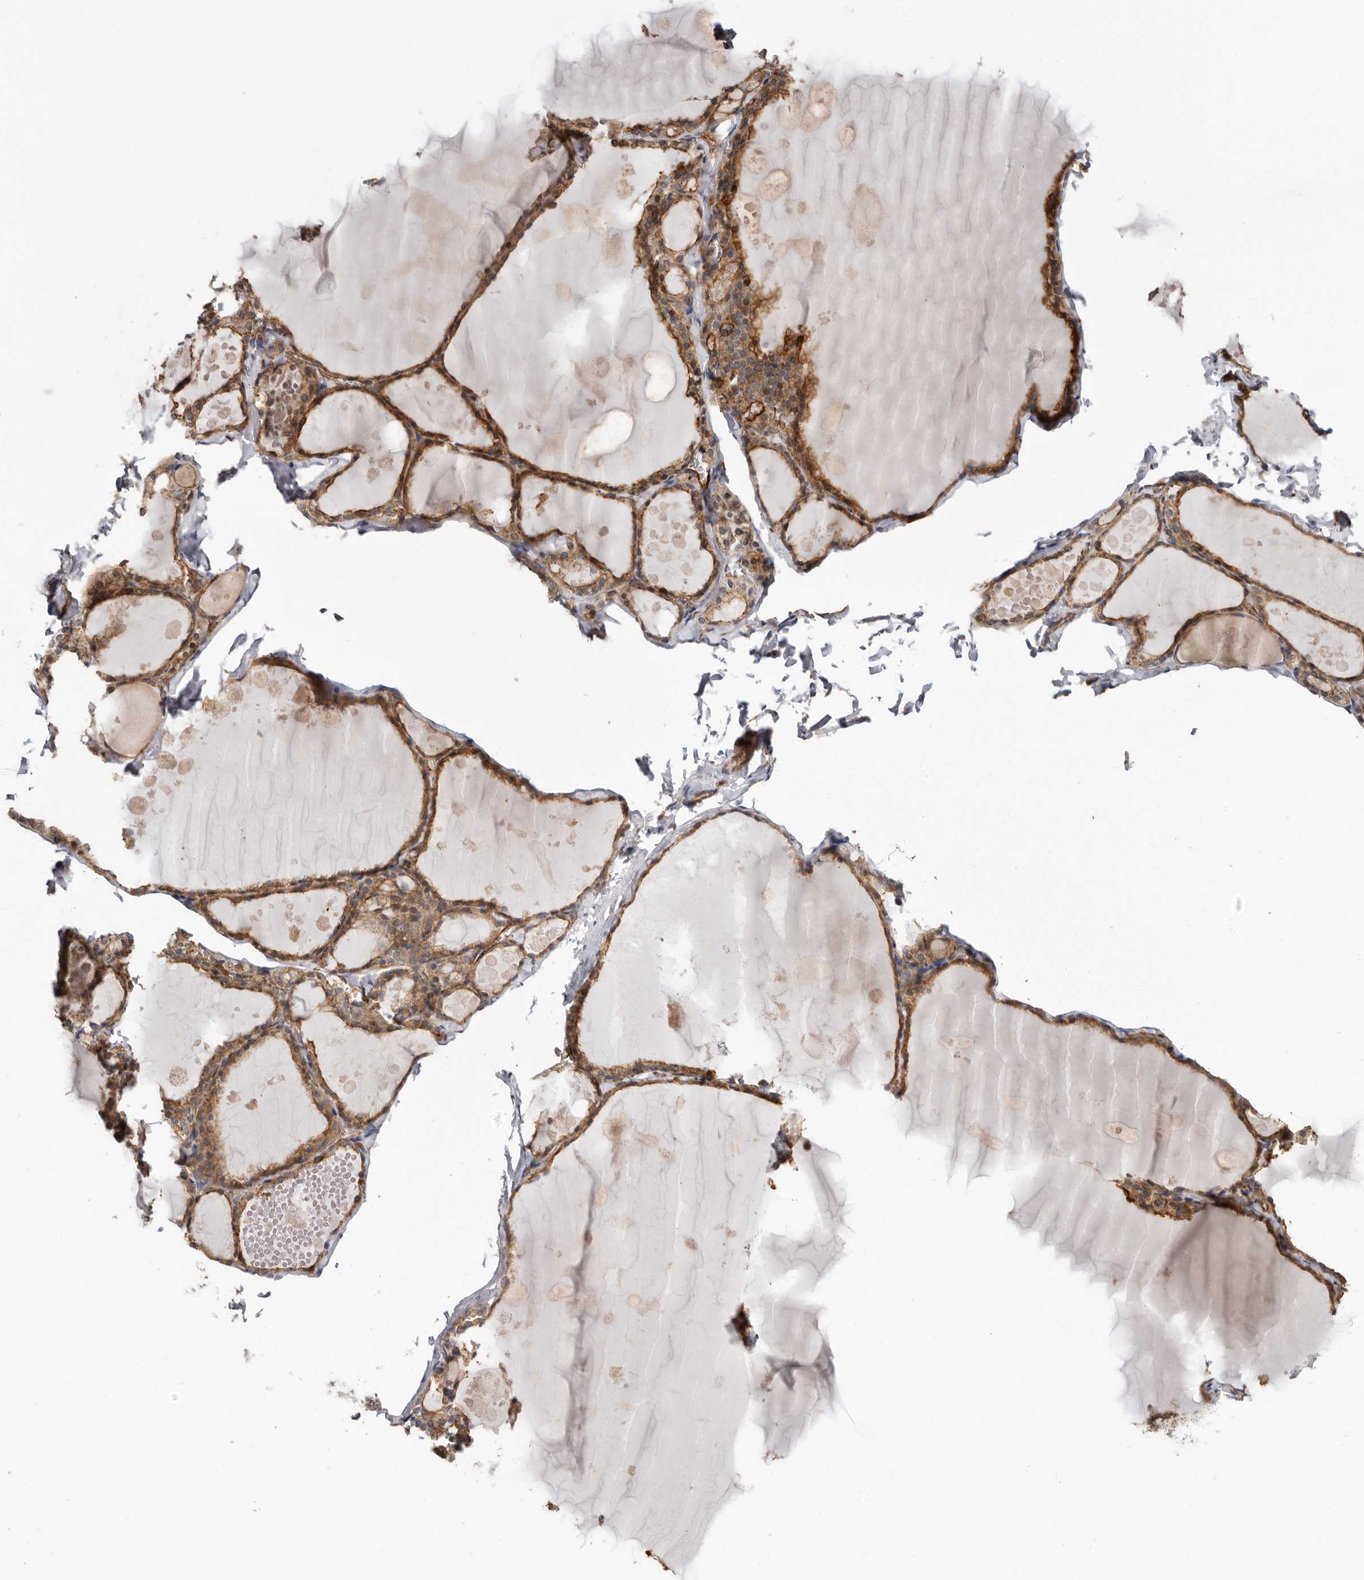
{"staining": {"intensity": "moderate", "quantity": ">75%", "location": "cytoplasmic/membranous"}, "tissue": "thyroid gland", "cell_type": "Glandular cells", "image_type": "normal", "snomed": [{"axis": "morphology", "description": "Normal tissue, NOS"}, {"axis": "topography", "description": "Thyroid gland"}], "caption": "Human thyroid gland stained with a brown dye displays moderate cytoplasmic/membranous positive positivity in approximately >75% of glandular cells.", "gene": "TMC7", "patient": {"sex": "male", "age": 56}}